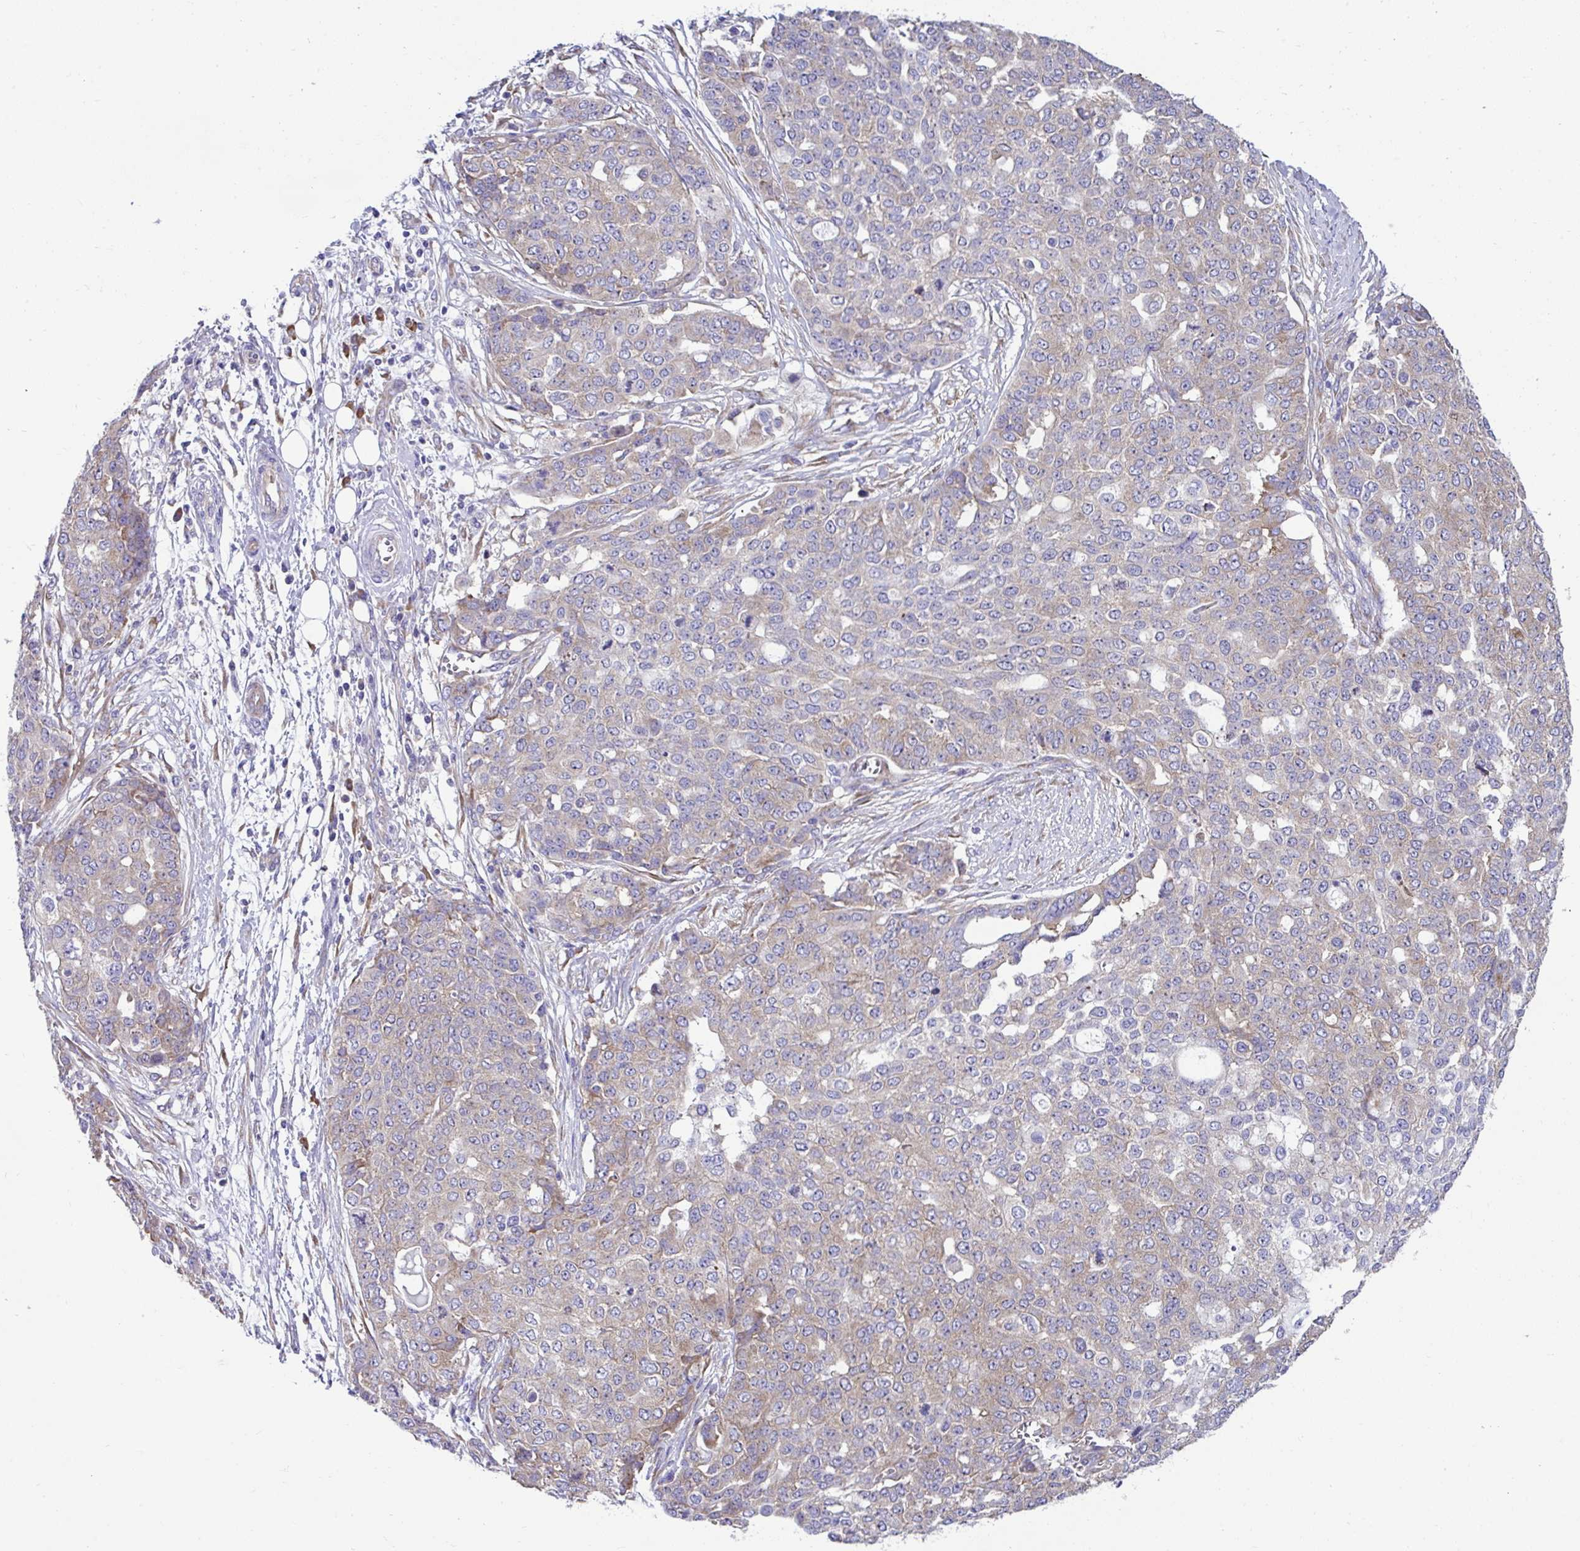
{"staining": {"intensity": "weak", "quantity": "25%-75%", "location": "cytoplasmic/membranous"}, "tissue": "ovarian cancer", "cell_type": "Tumor cells", "image_type": "cancer", "snomed": [{"axis": "morphology", "description": "Cystadenocarcinoma, serous, NOS"}, {"axis": "topography", "description": "Soft tissue"}, {"axis": "topography", "description": "Ovary"}], "caption": "Ovarian serous cystadenocarcinoma stained for a protein (brown) shows weak cytoplasmic/membranous positive positivity in about 25%-75% of tumor cells.", "gene": "RPL7", "patient": {"sex": "female", "age": 57}}